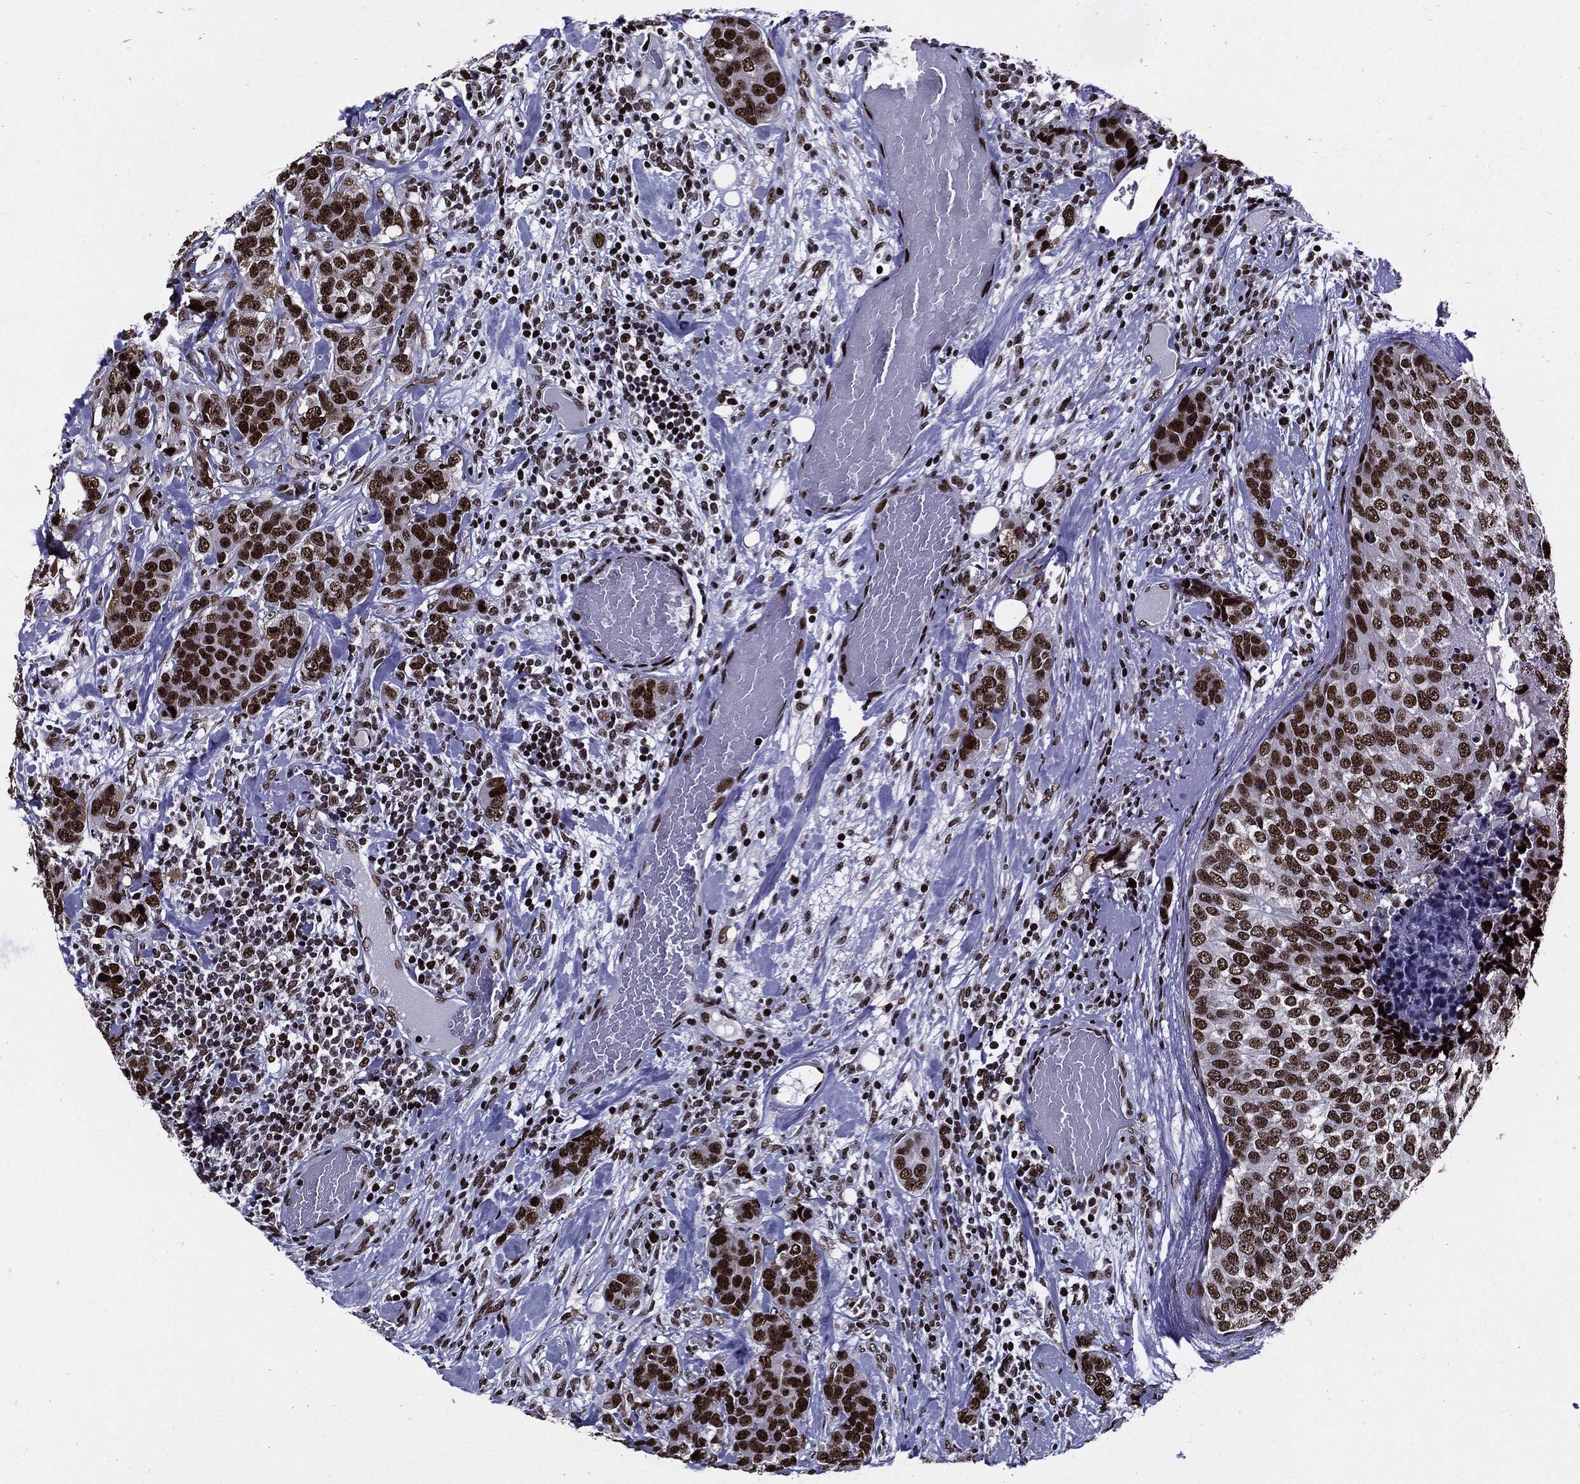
{"staining": {"intensity": "strong", "quantity": ">75%", "location": "nuclear"}, "tissue": "breast cancer", "cell_type": "Tumor cells", "image_type": "cancer", "snomed": [{"axis": "morphology", "description": "Lobular carcinoma"}, {"axis": "topography", "description": "Breast"}], "caption": "Immunohistochemical staining of human lobular carcinoma (breast) shows high levels of strong nuclear positivity in about >75% of tumor cells.", "gene": "ZFP91", "patient": {"sex": "female", "age": 59}}